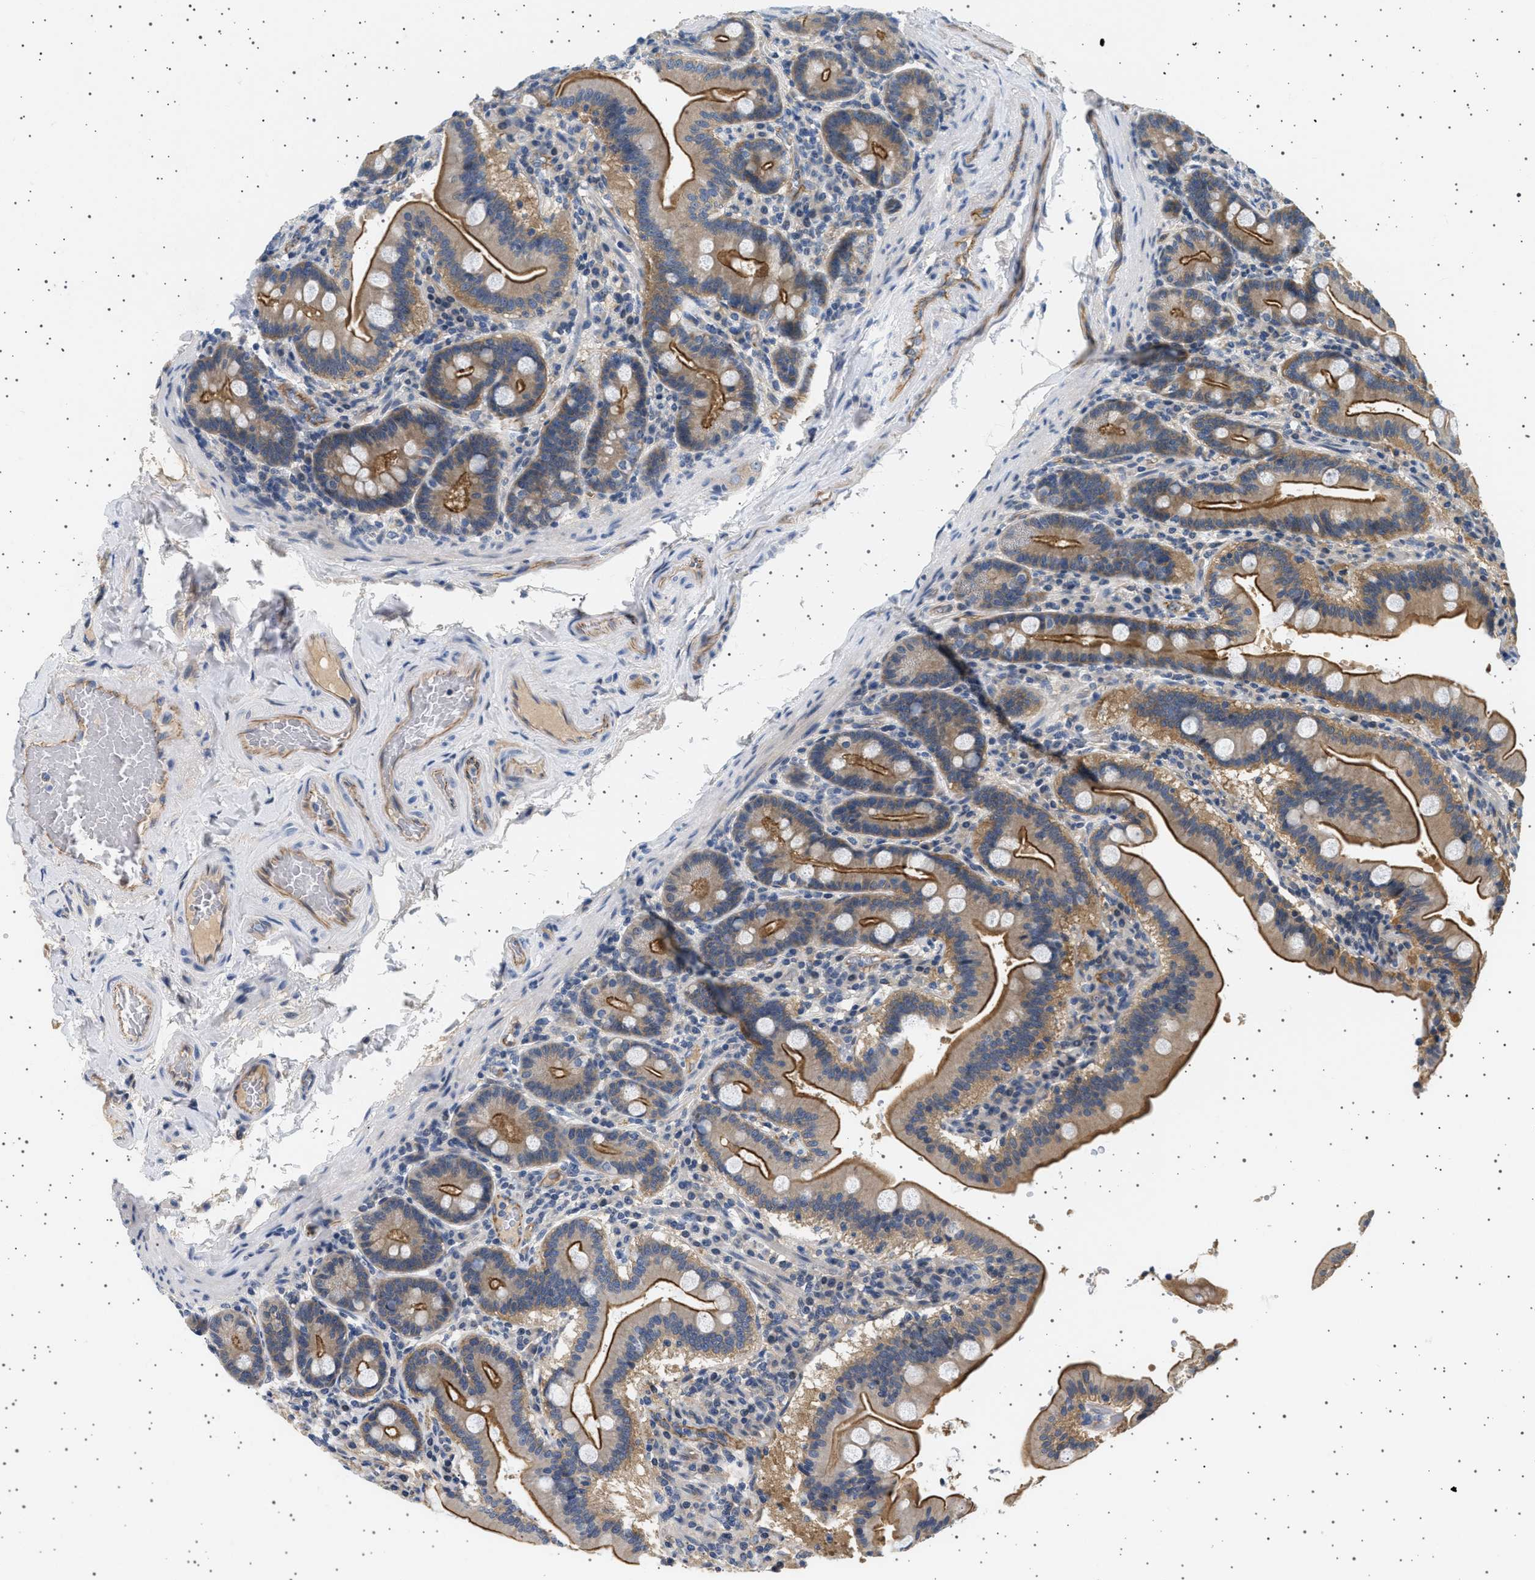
{"staining": {"intensity": "moderate", "quantity": ">75%", "location": "cytoplasmic/membranous"}, "tissue": "duodenum", "cell_type": "Glandular cells", "image_type": "normal", "snomed": [{"axis": "morphology", "description": "Normal tissue, NOS"}, {"axis": "topography", "description": "Duodenum"}], "caption": "This is a histology image of immunohistochemistry staining of benign duodenum, which shows moderate expression in the cytoplasmic/membranous of glandular cells.", "gene": "PLPP6", "patient": {"sex": "male", "age": 54}}